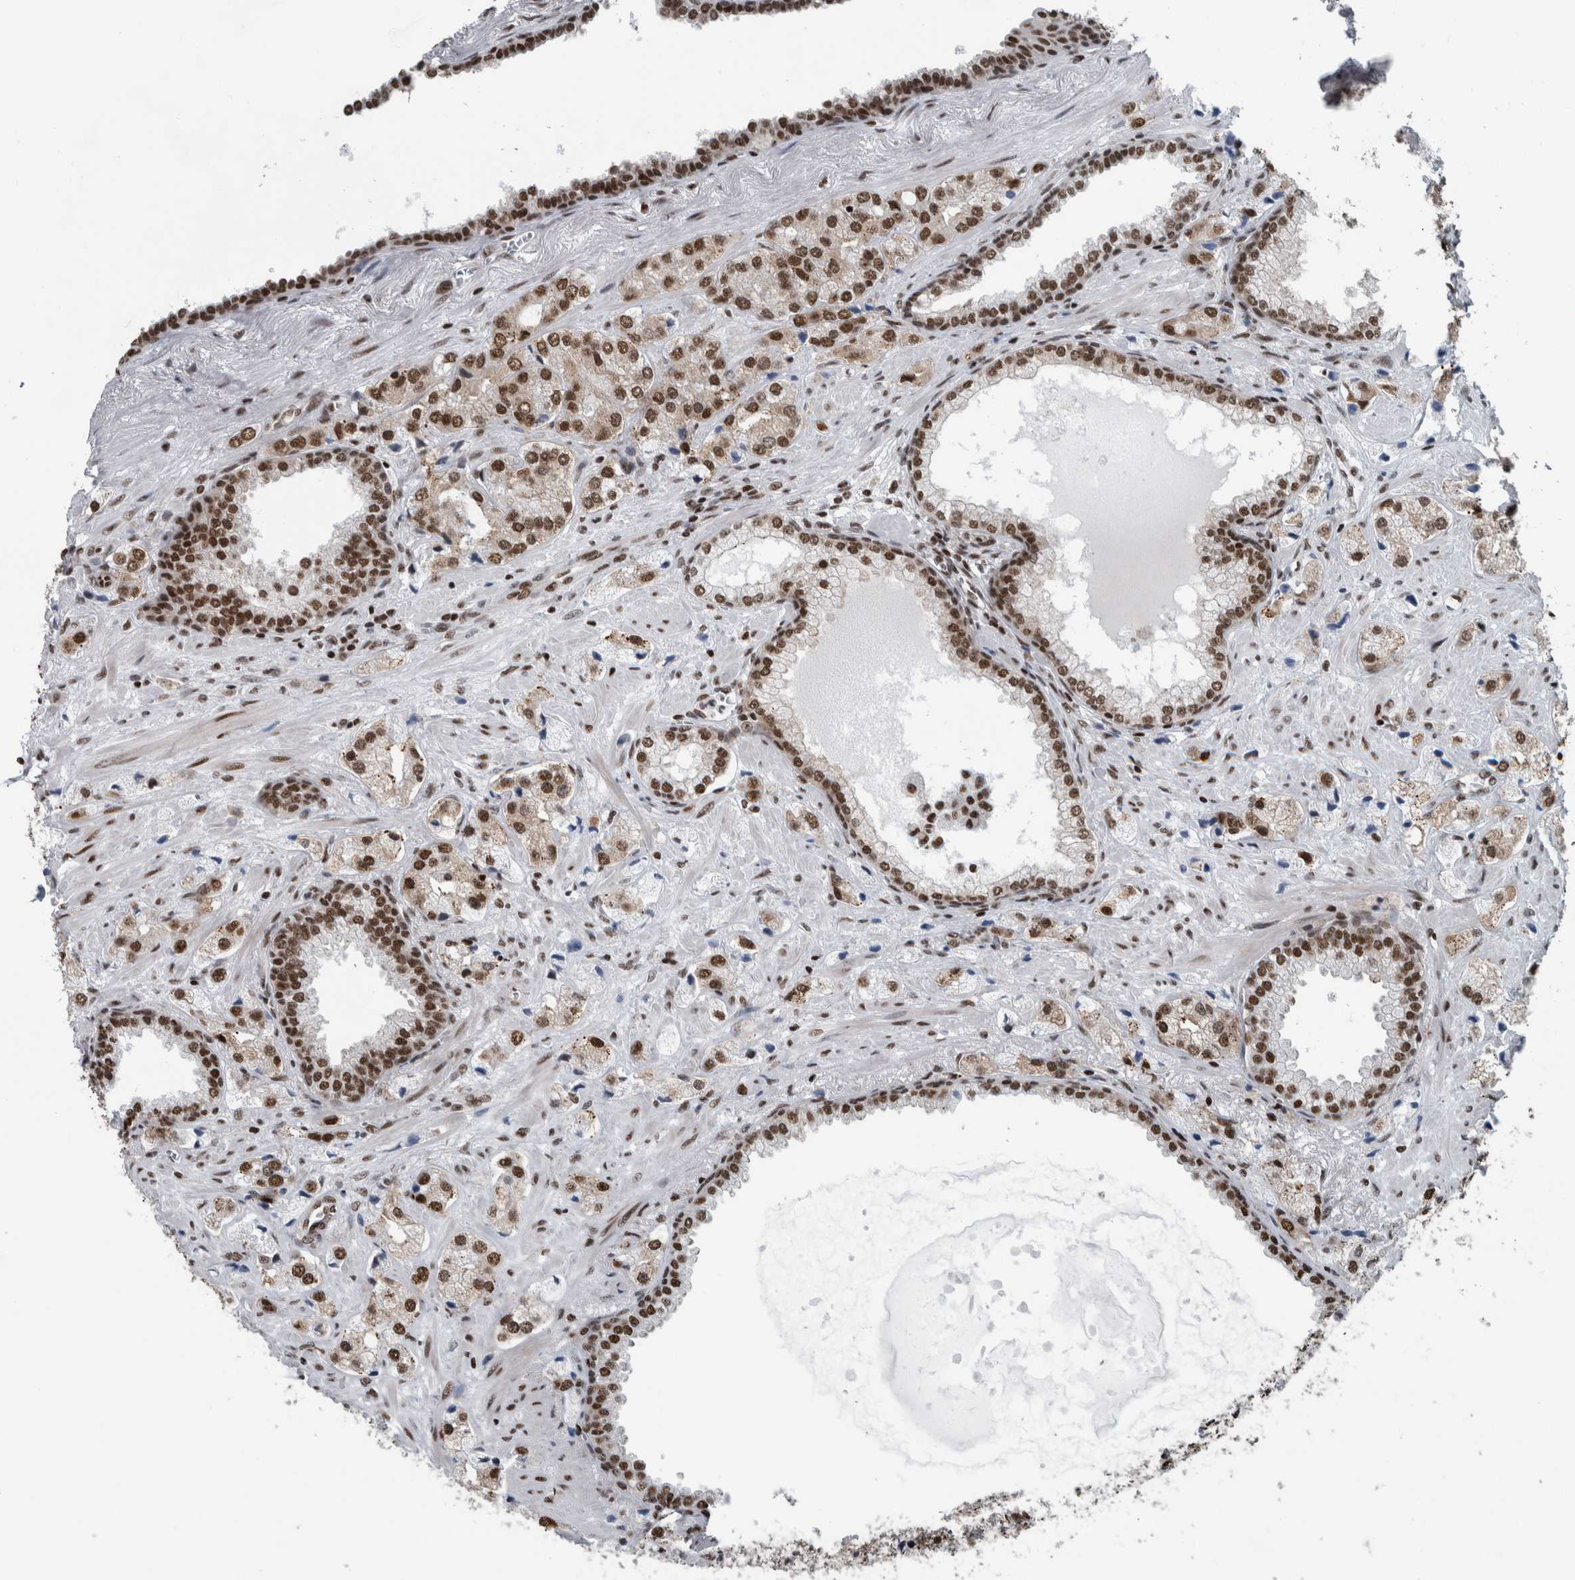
{"staining": {"intensity": "moderate", "quantity": ">75%", "location": "nuclear"}, "tissue": "prostate cancer", "cell_type": "Tumor cells", "image_type": "cancer", "snomed": [{"axis": "morphology", "description": "Adenocarcinoma, High grade"}, {"axis": "topography", "description": "Prostate"}], "caption": "Immunohistochemistry (DAB) staining of adenocarcinoma (high-grade) (prostate) demonstrates moderate nuclear protein staining in approximately >75% of tumor cells.", "gene": "DNMT3A", "patient": {"sex": "male", "age": 66}}